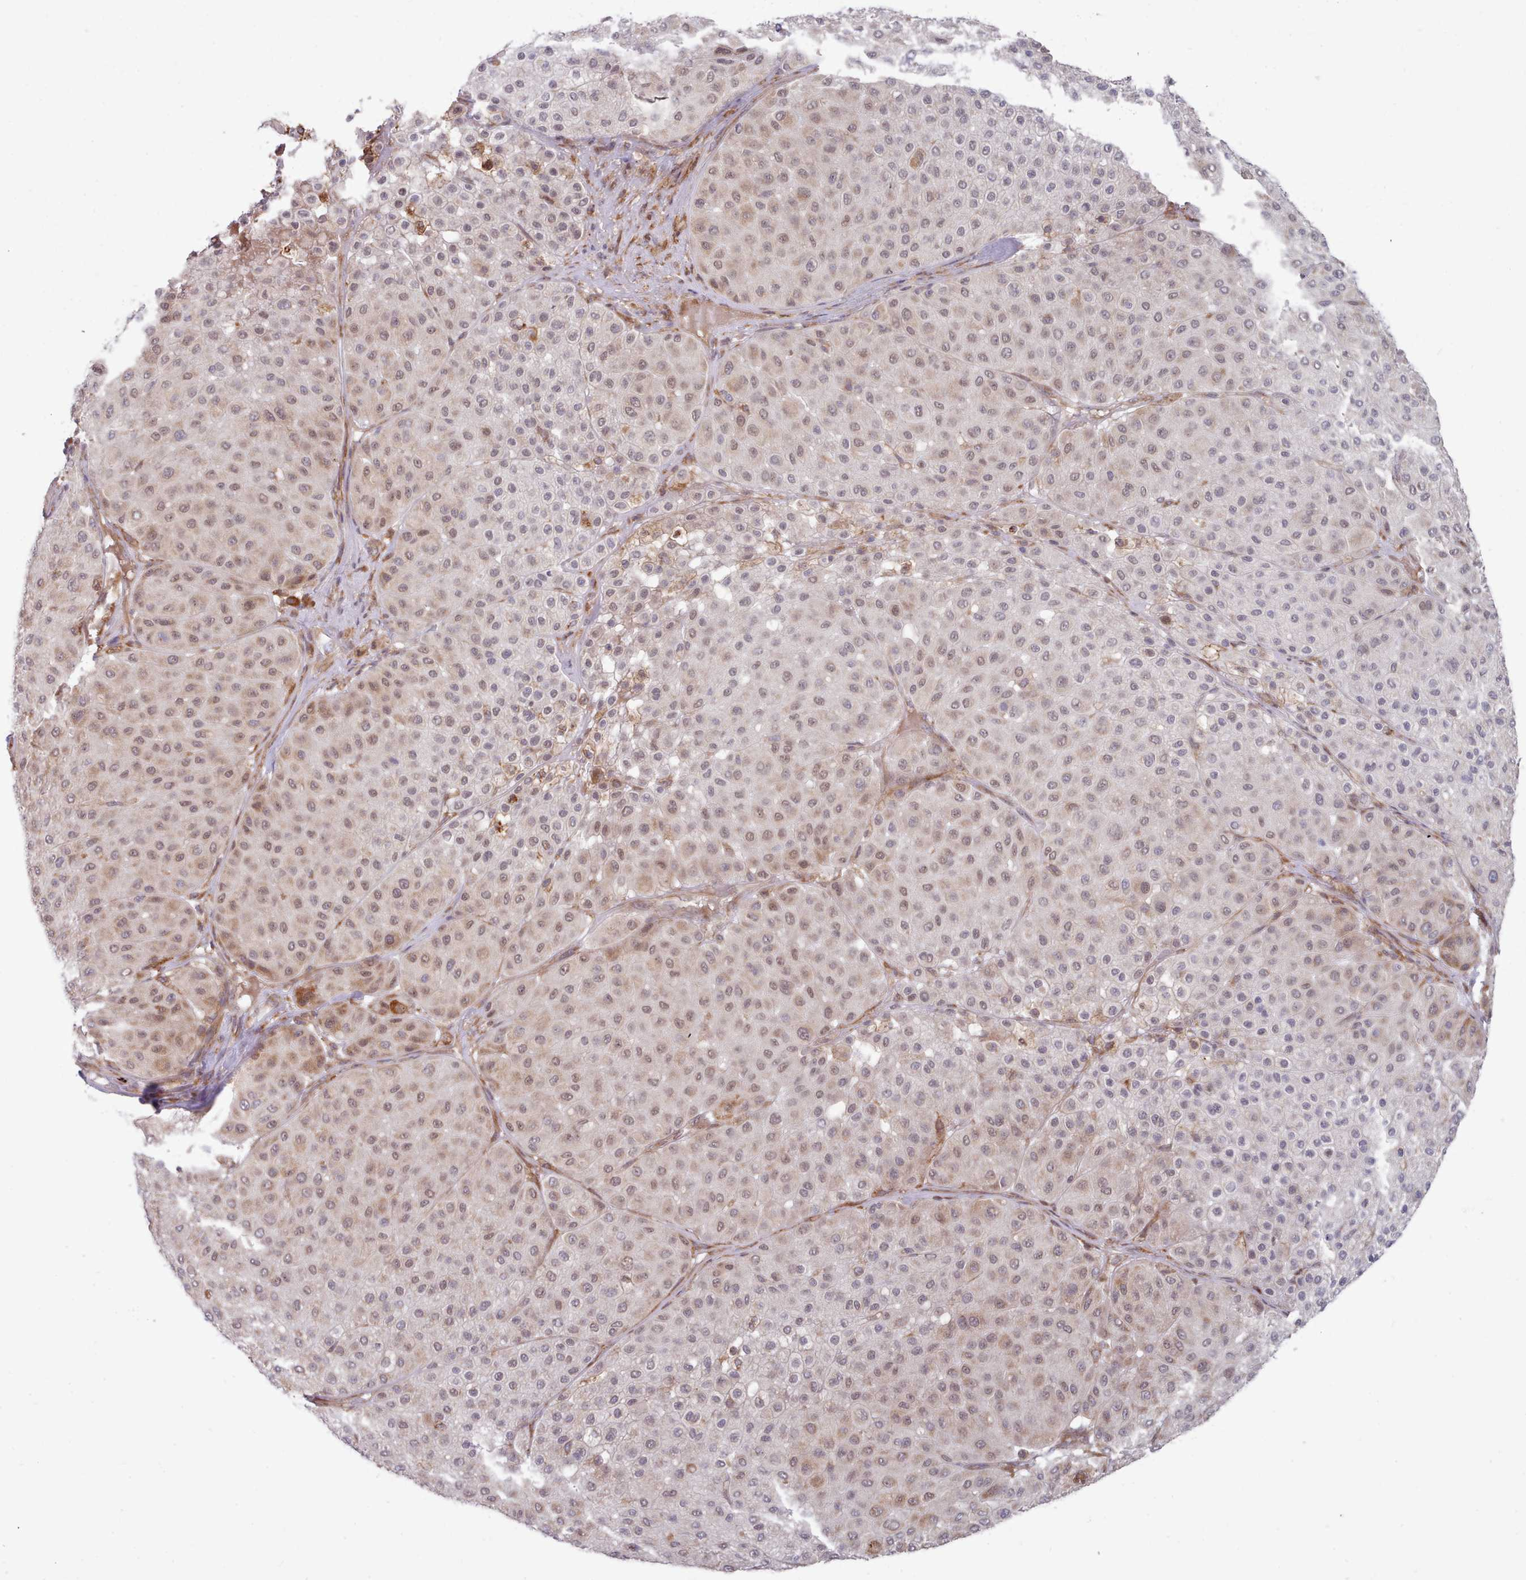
{"staining": {"intensity": "moderate", "quantity": ">75%", "location": "cytoplasmic/membranous,nuclear"}, "tissue": "melanoma", "cell_type": "Tumor cells", "image_type": "cancer", "snomed": [{"axis": "morphology", "description": "Malignant melanoma, Metastatic site"}, {"axis": "topography", "description": "Smooth muscle"}], "caption": "Malignant melanoma (metastatic site) was stained to show a protein in brown. There is medium levels of moderate cytoplasmic/membranous and nuclear positivity in approximately >75% of tumor cells.", "gene": "TRIM26", "patient": {"sex": "male", "age": 41}}